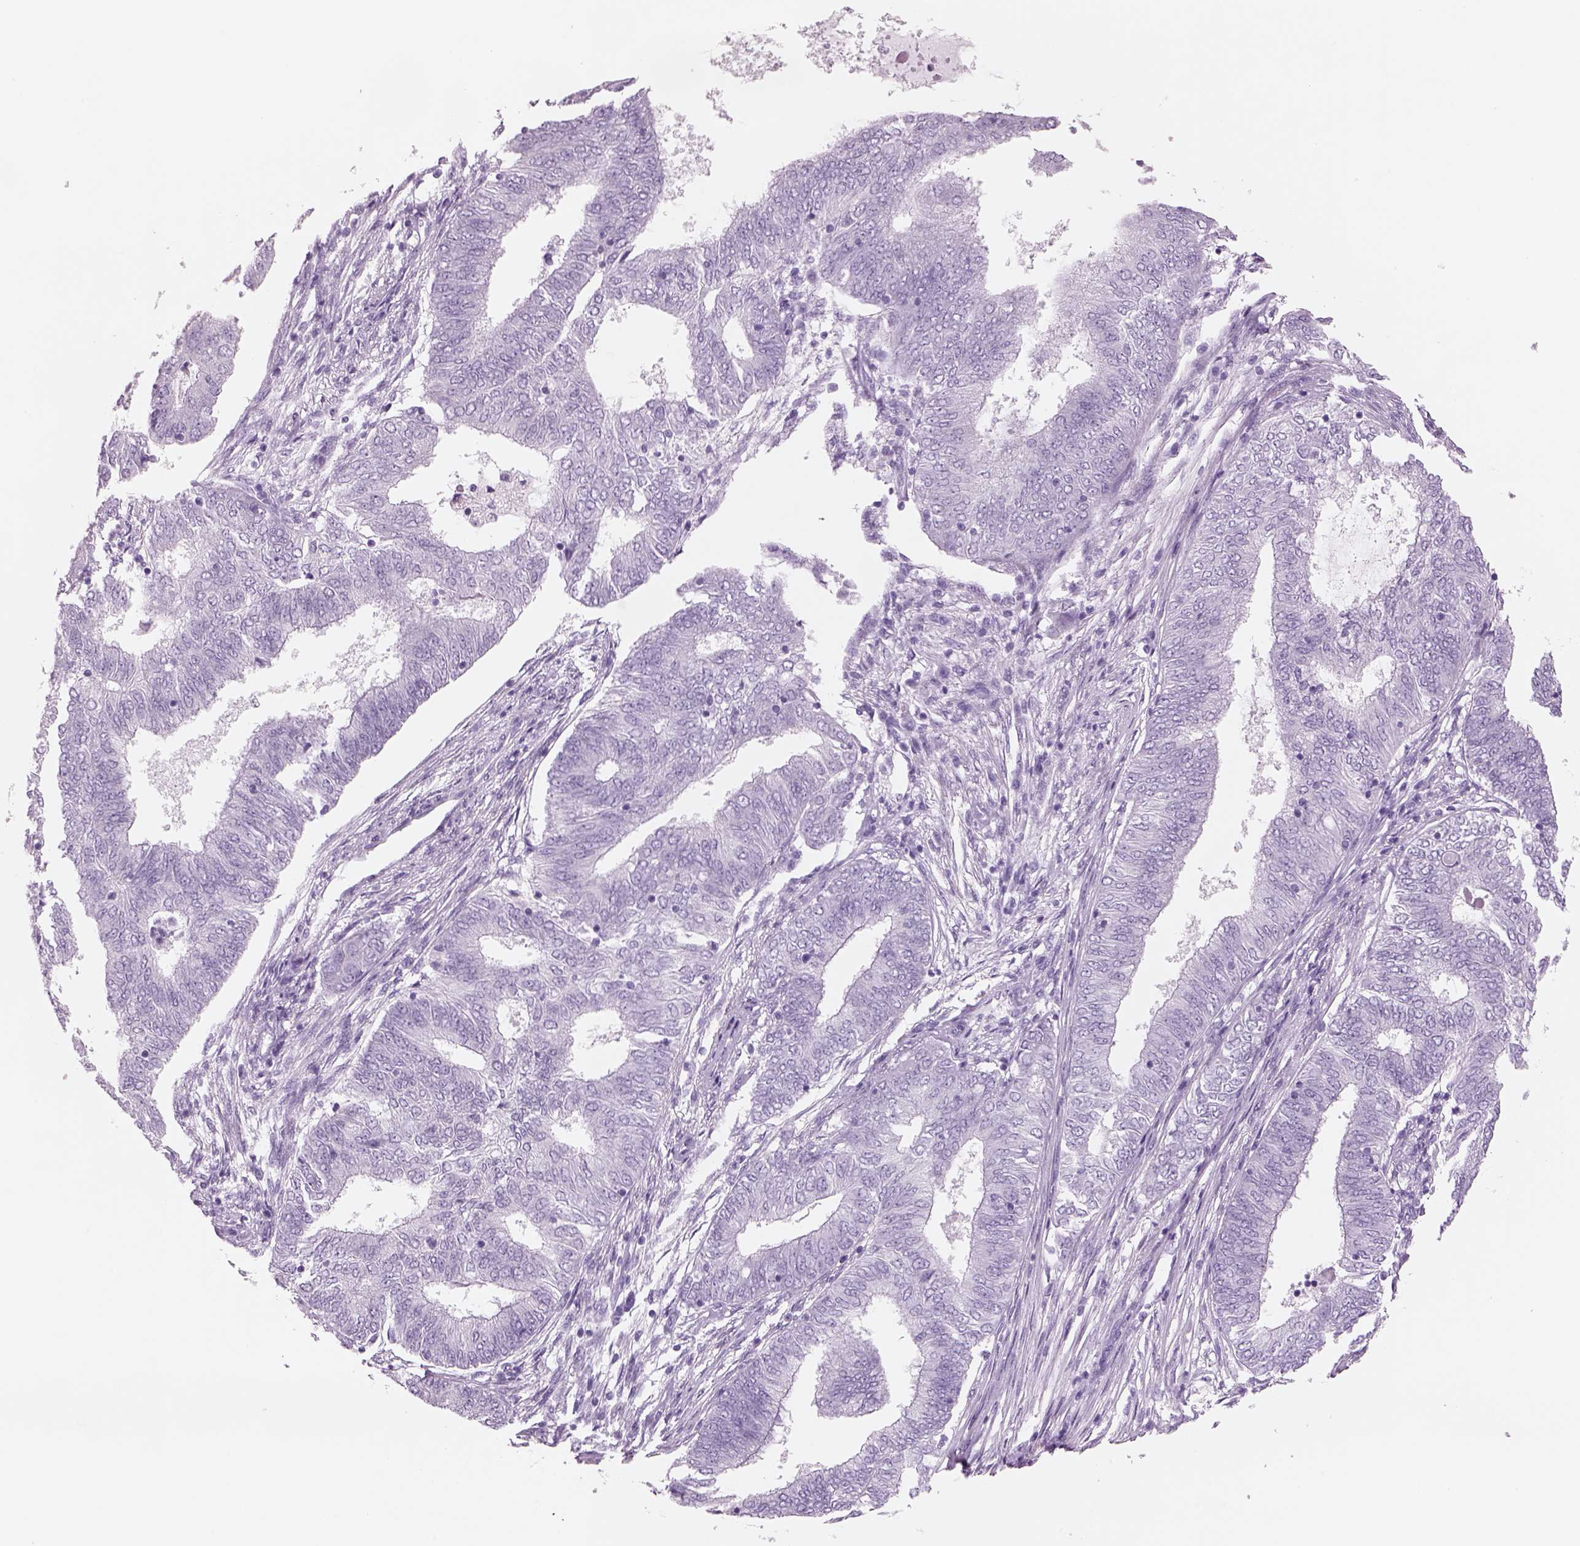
{"staining": {"intensity": "negative", "quantity": "none", "location": "none"}, "tissue": "endometrial cancer", "cell_type": "Tumor cells", "image_type": "cancer", "snomed": [{"axis": "morphology", "description": "Adenocarcinoma, NOS"}, {"axis": "topography", "description": "Endometrium"}], "caption": "This is a image of IHC staining of endometrial cancer (adenocarcinoma), which shows no expression in tumor cells. The staining is performed using DAB brown chromogen with nuclei counter-stained in using hematoxylin.", "gene": "RHO", "patient": {"sex": "female", "age": 62}}